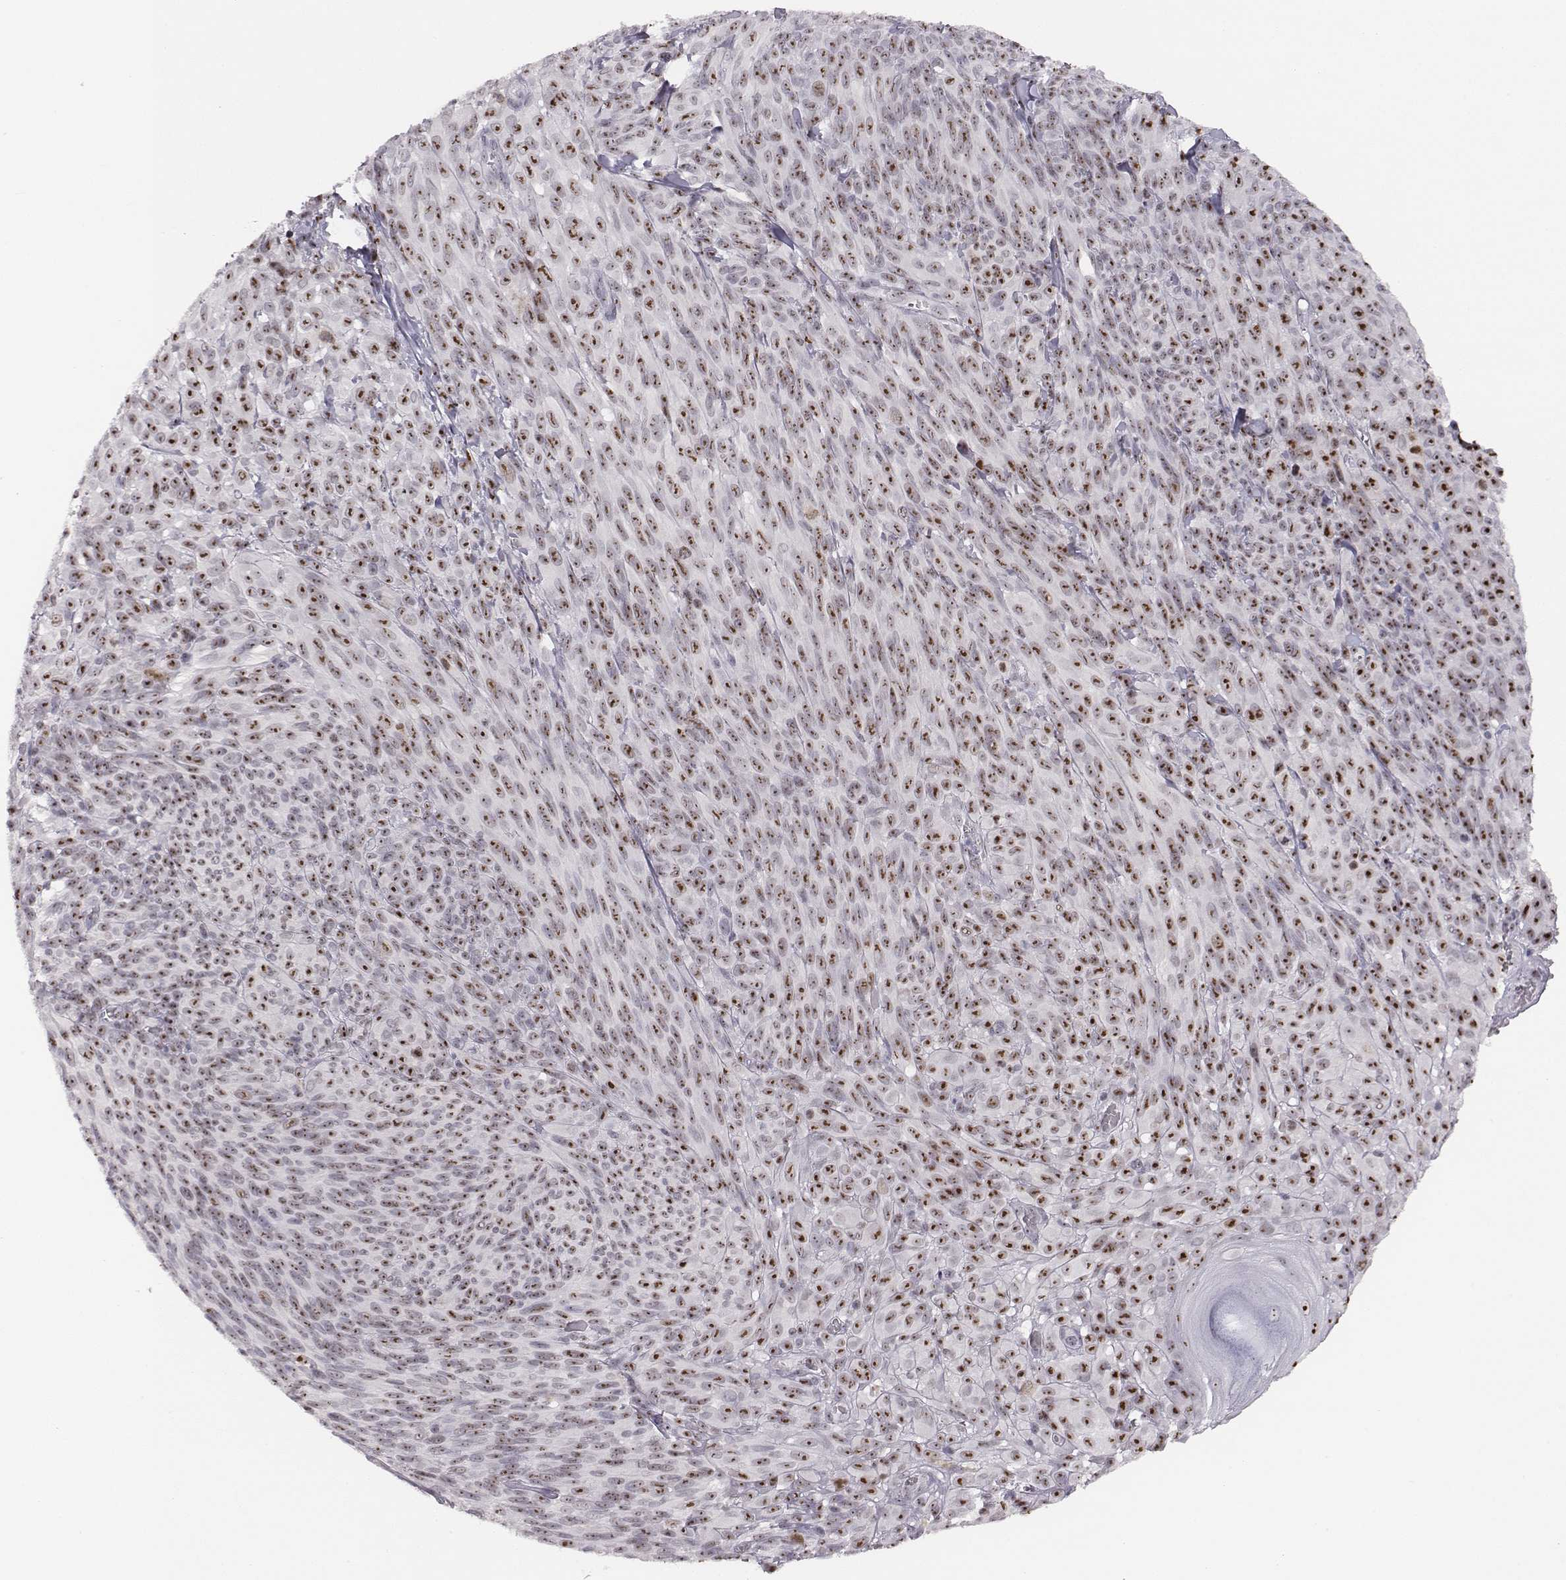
{"staining": {"intensity": "strong", "quantity": ">75%", "location": "nuclear"}, "tissue": "melanoma", "cell_type": "Tumor cells", "image_type": "cancer", "snomed": [{"axis": "morphology", "description": "Malignant melanoma, NOS"}, {"axis": "topography", "description": "Skin"}], "caption": "Immunohistochemistry (IHC) photomicrograph of melanoma stained for a protein (brown), which displays high levels of strong nuclear expression in approximately >75% of tumor cells.", "gene": "NIFK", "patient": {"sex": "male", "age": 83}}